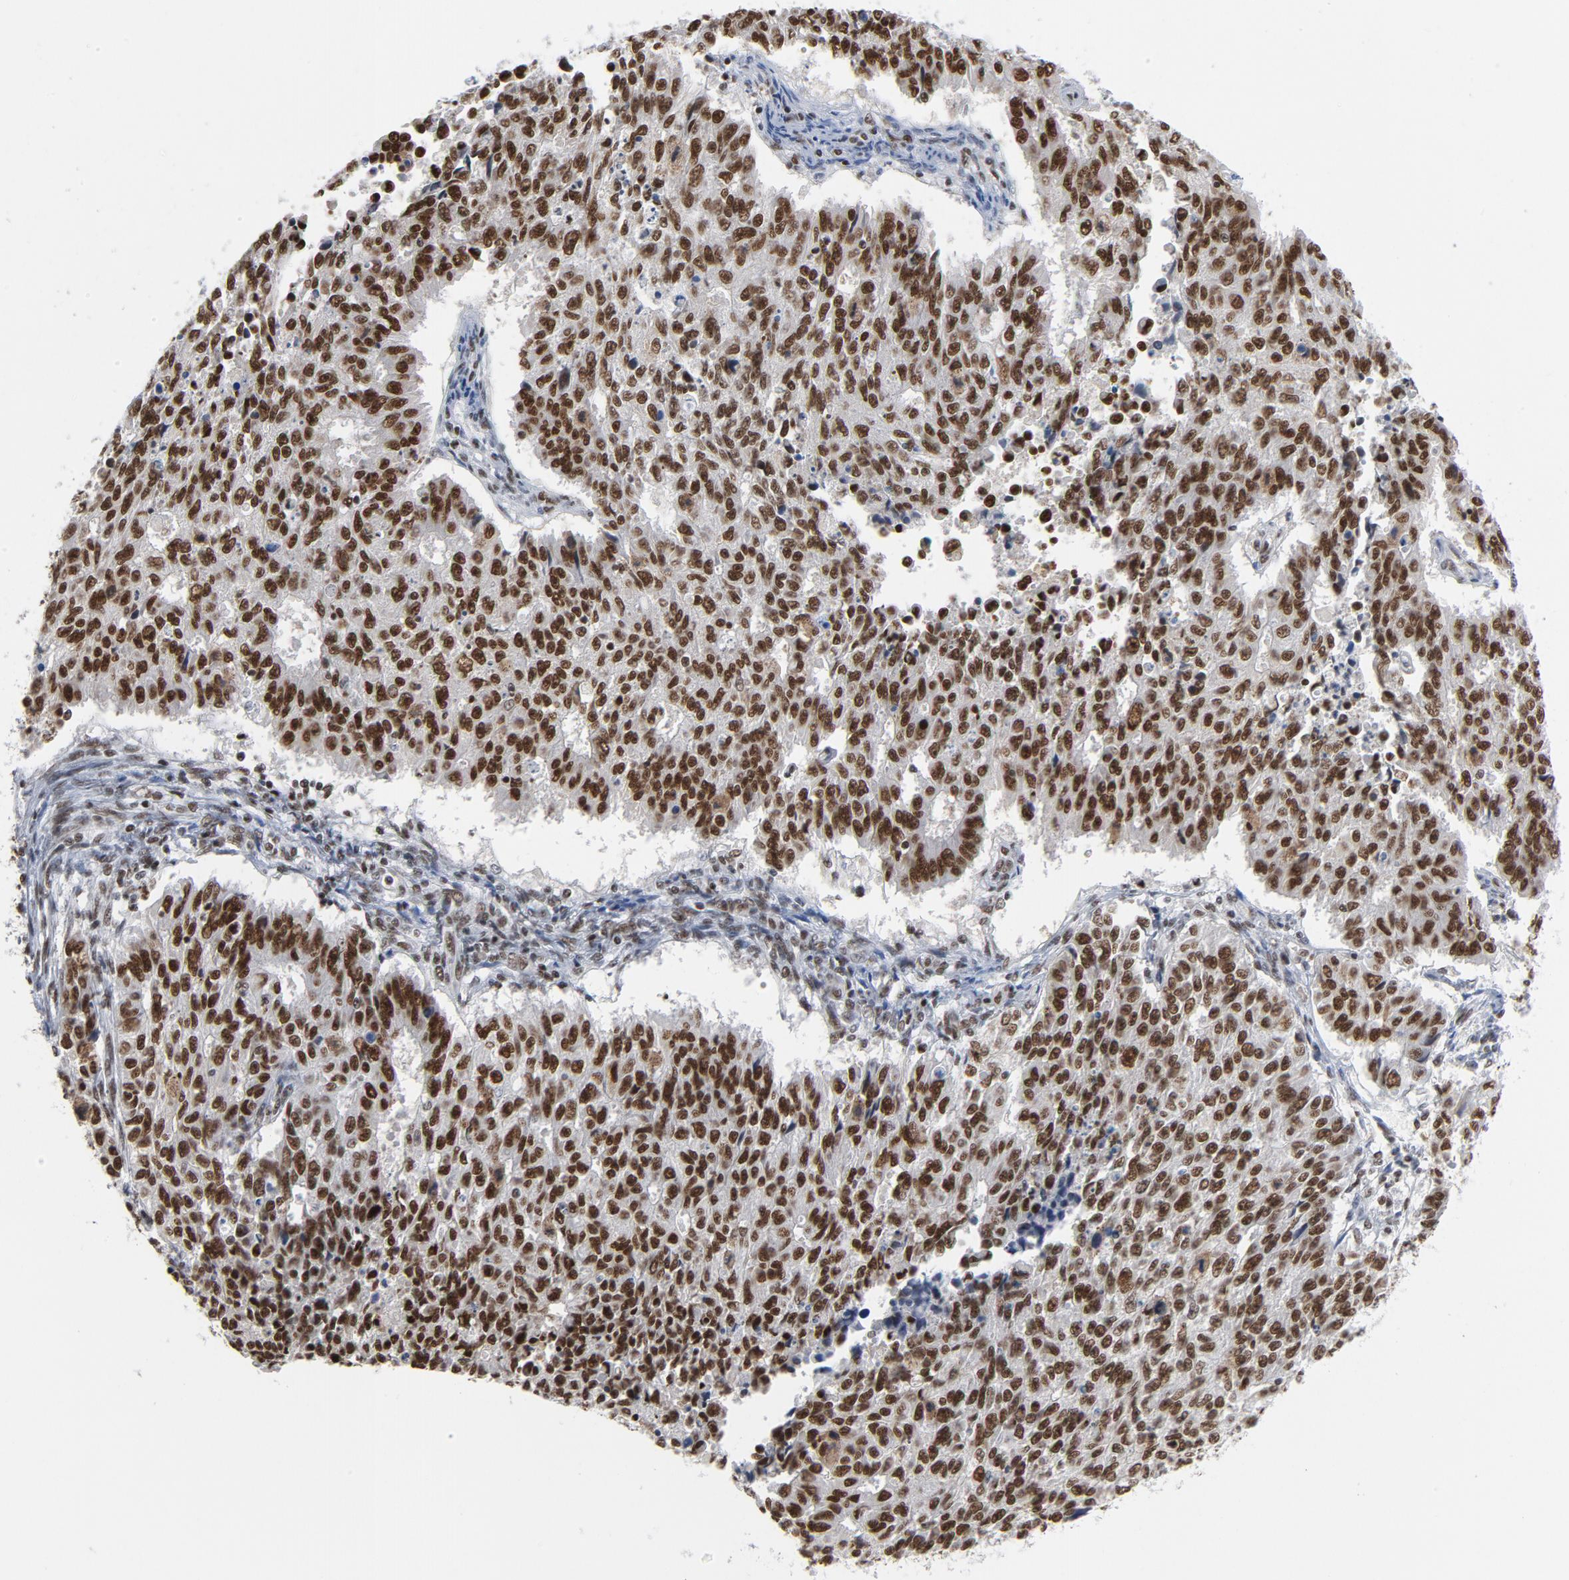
{"staining": {"intensity": "strong", "quantity": ">75%", "location": "nuclear"}, "tissue": "endometrial cancer", "cell_type": "Tumor cells", "image_type": "cancer", "snomed": [{"axis": "morphology", "description": "Adenocarcinoma, NOS"}, {"axis": "topography", "description": "Endometrium"}], "caption": "Immunohistochemical staining of human endometrial cancer (adenocarcinoma) exhibits high levels of strong nuclear protein positivity in approximately >75% of tumor cells. (brown staining indicates protein expression, while blue staining denotes nuclei).", "gene": "CSTF2", "patient": {"sex": "female", "age": 42}}